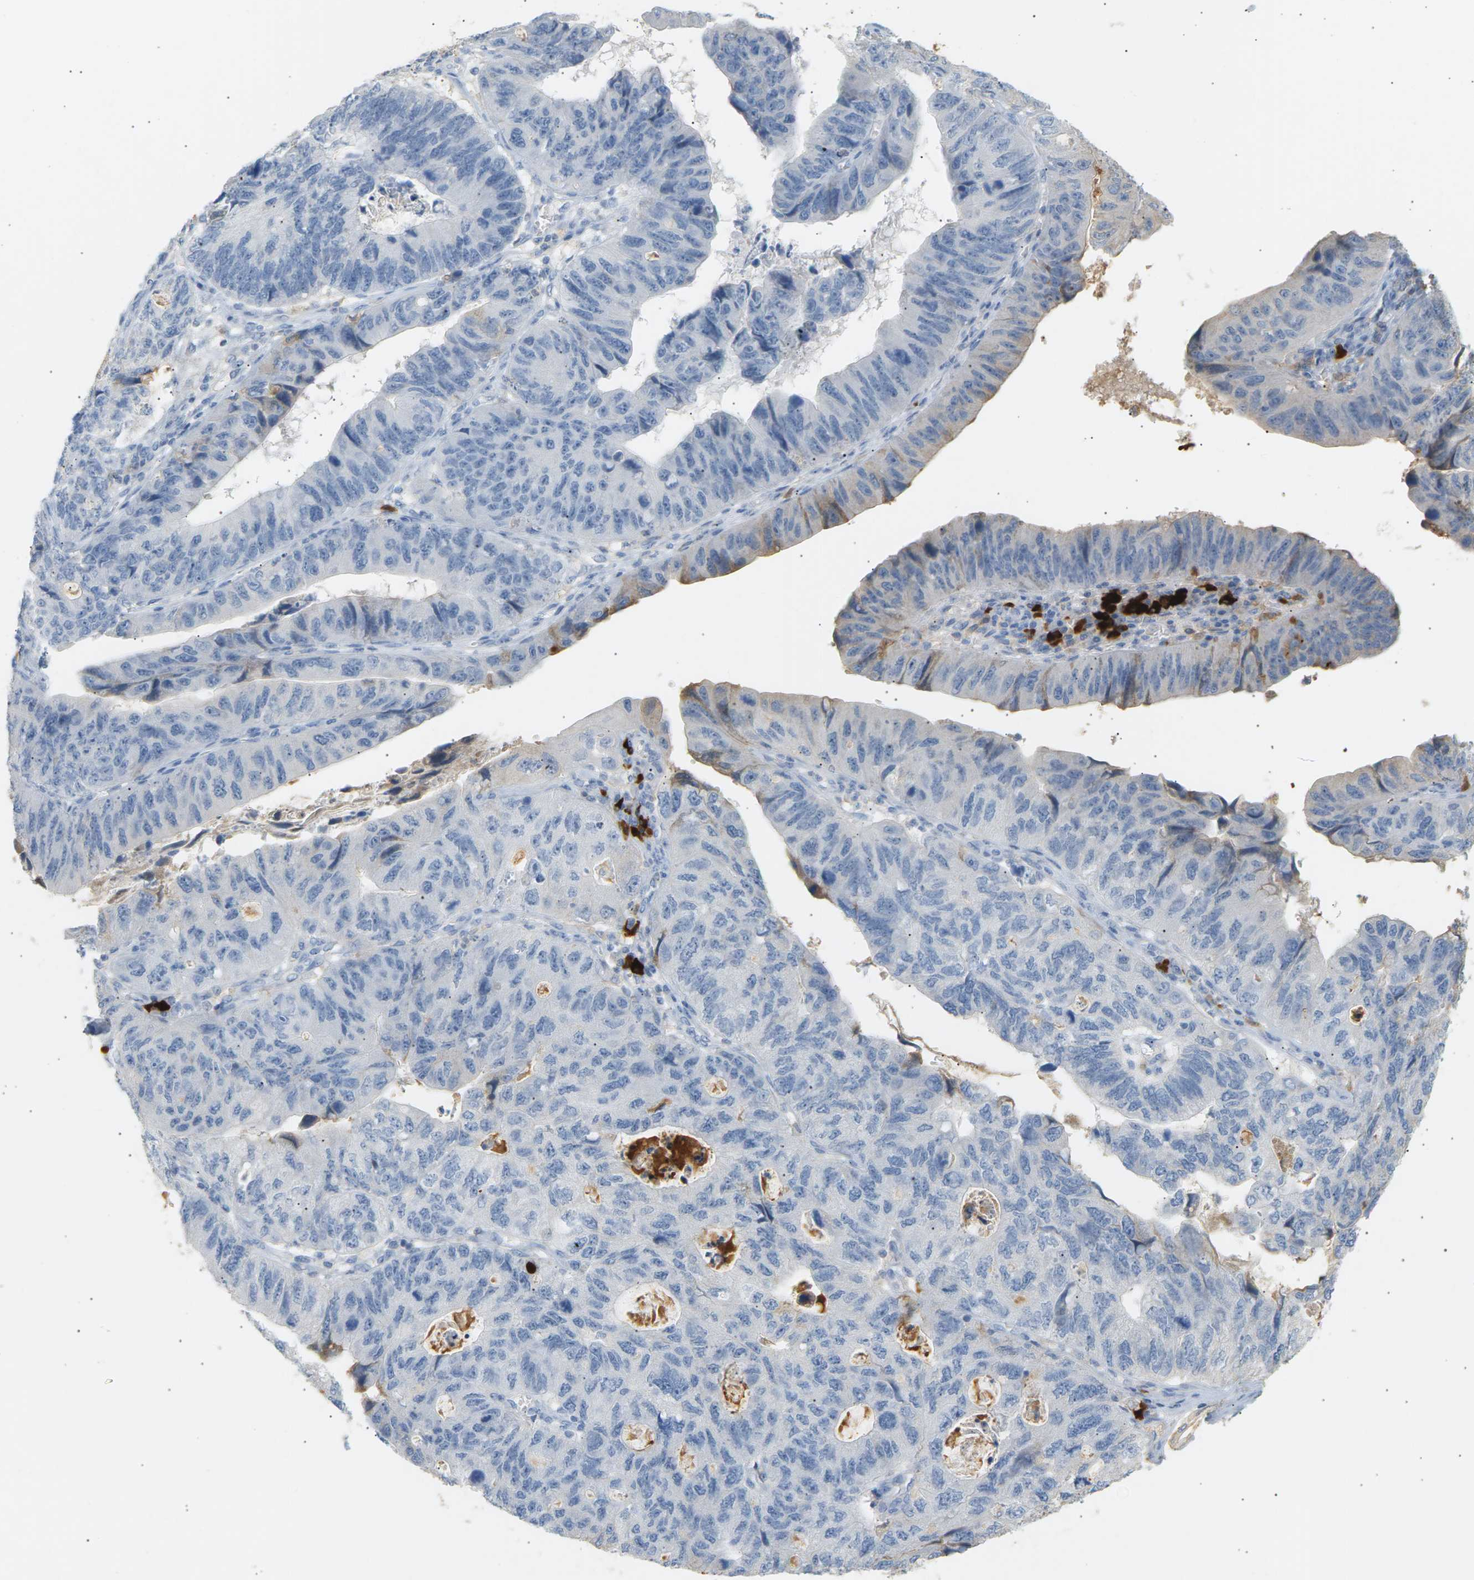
{"staining": {"intensity": "negative", "quantity": "none", "location": "none"}, "tissue": "stomach cancer", "cell_type": "Tumor cells", "image_type": "cancer", "snomed": [{"axis": "morphology", "description": "Adenocarcinoma, NOS"}, {"axis": "topography", "description": "Stomach"}], "caption": "Immunohistochemistry histopathology image of neoplastic tissue: human stomach adenocarcinoma stained with DAB reveals no significant protein positivity in tumor cells.", "gene": "IGLC3", "patient": {"sex": "male", "age": 59}}